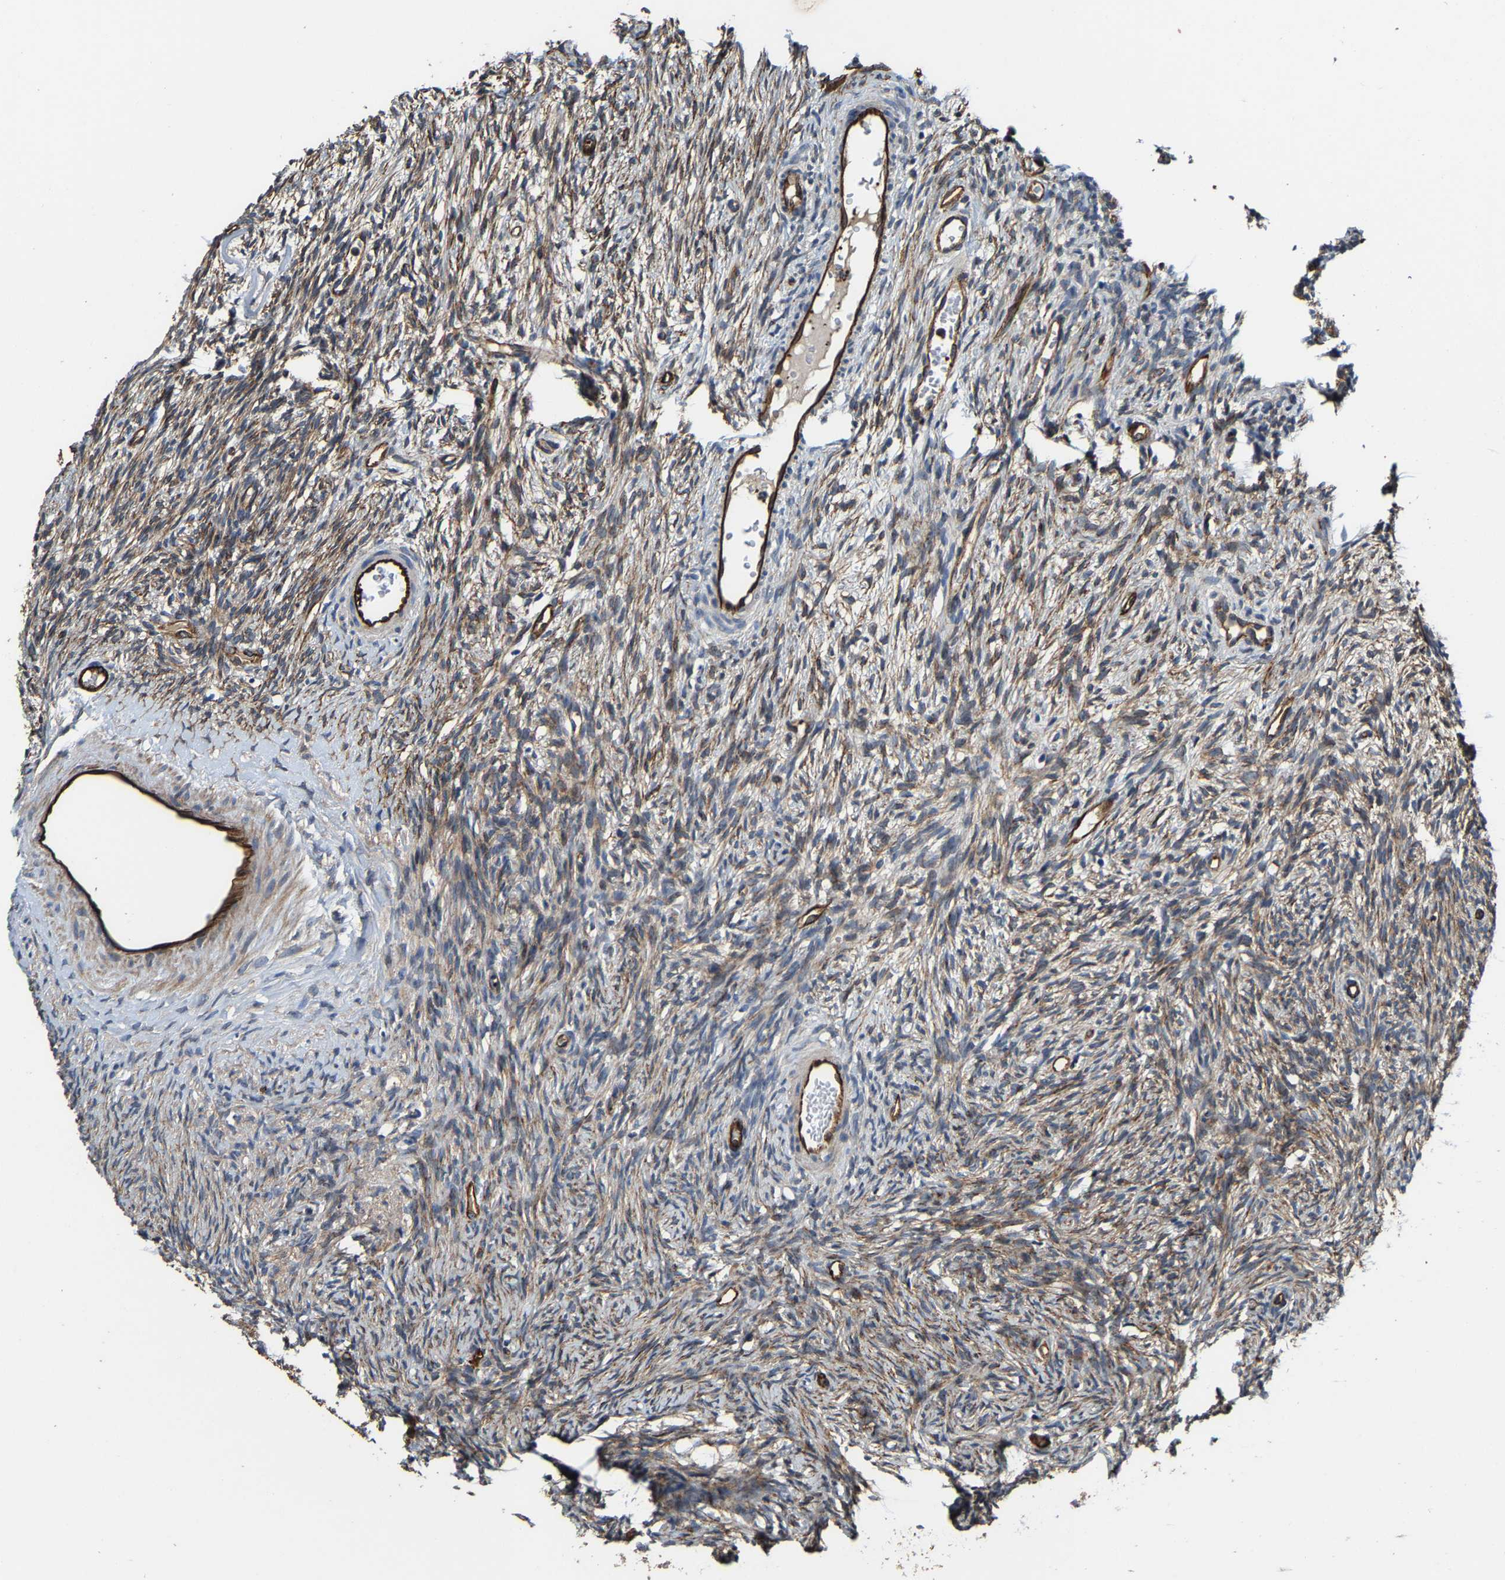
{"staining": {"intensity": "moderate", "quantity": "25%-75%", "location": "cytoplasmic/membranous"}, "tissue": "ovary", "cell_type": "Ovarian stroma cells", "image_type": "normal", "snomed": [{"axis": "morphology", "description": "Normal tissue, NOS"}, {"axis": "topography", "description": "Ovary"}], "caption": "A medium amount of moderate cytoplasmic/membranous staining is present in approximately 25%-75% of ovarian stroma cells in unremarkable ovary.", "gene": "GFRA3", "patient": {"sex": "female", "age": 33}}